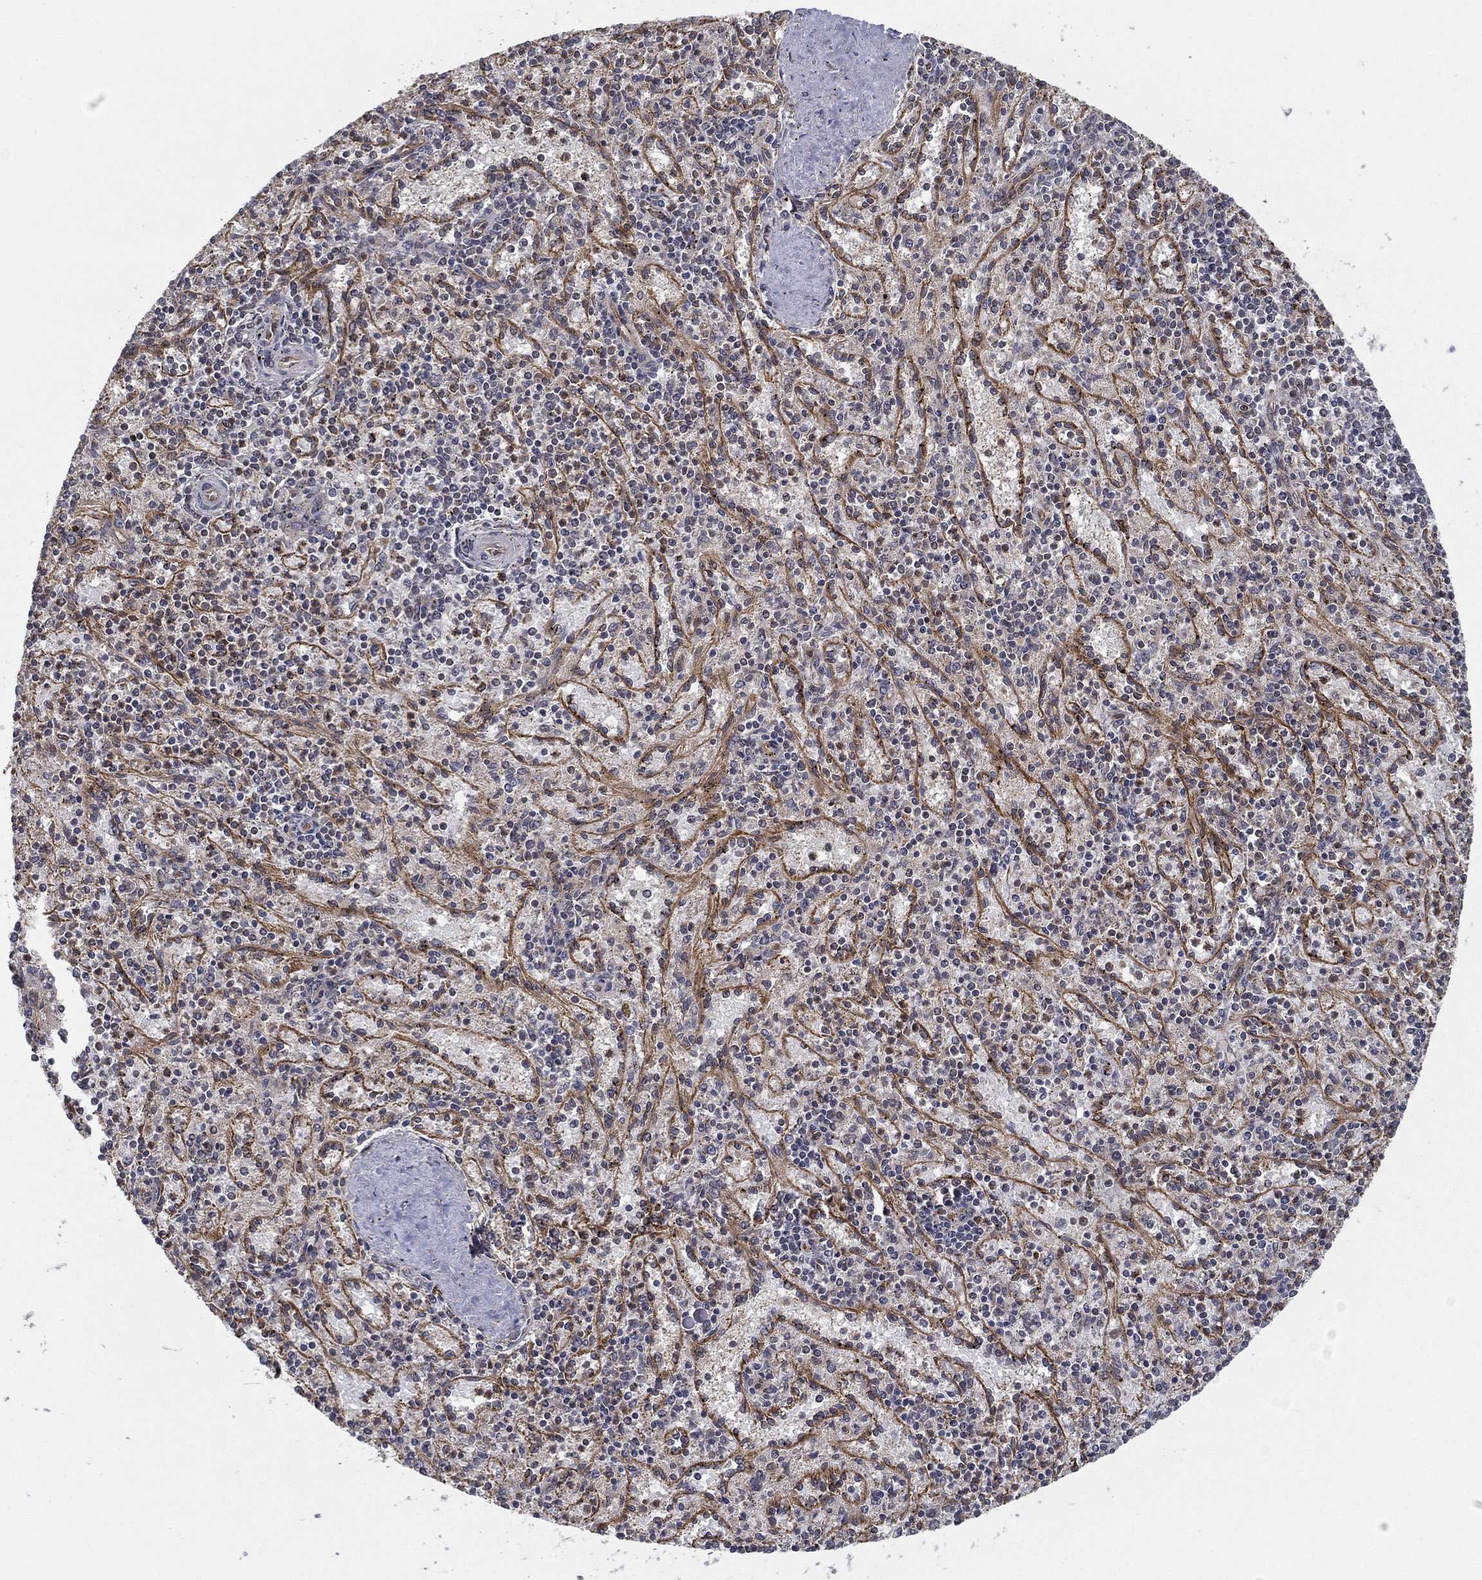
{"staining": {"intensity": "negative", "quantity": "none", "location": "none"}, "tissue": "spleen", "cell_type": "Cells in red pulp", "image_type": "normal", "snomed": [{"axis": "morphology", "description": "Normal tissue, NOS"}, {"axis": "topography", "description": "Spleen"}], "caption": "Immunohistochemistry micrograph of benign human spleen stained for a protein (brown), which demonstrates no staining in cells in red pulp. (Brightfield microscopy of DAB IHC at high magnification).", "gene": "UACA", "patient": {"sex": "female", "age": 37}}